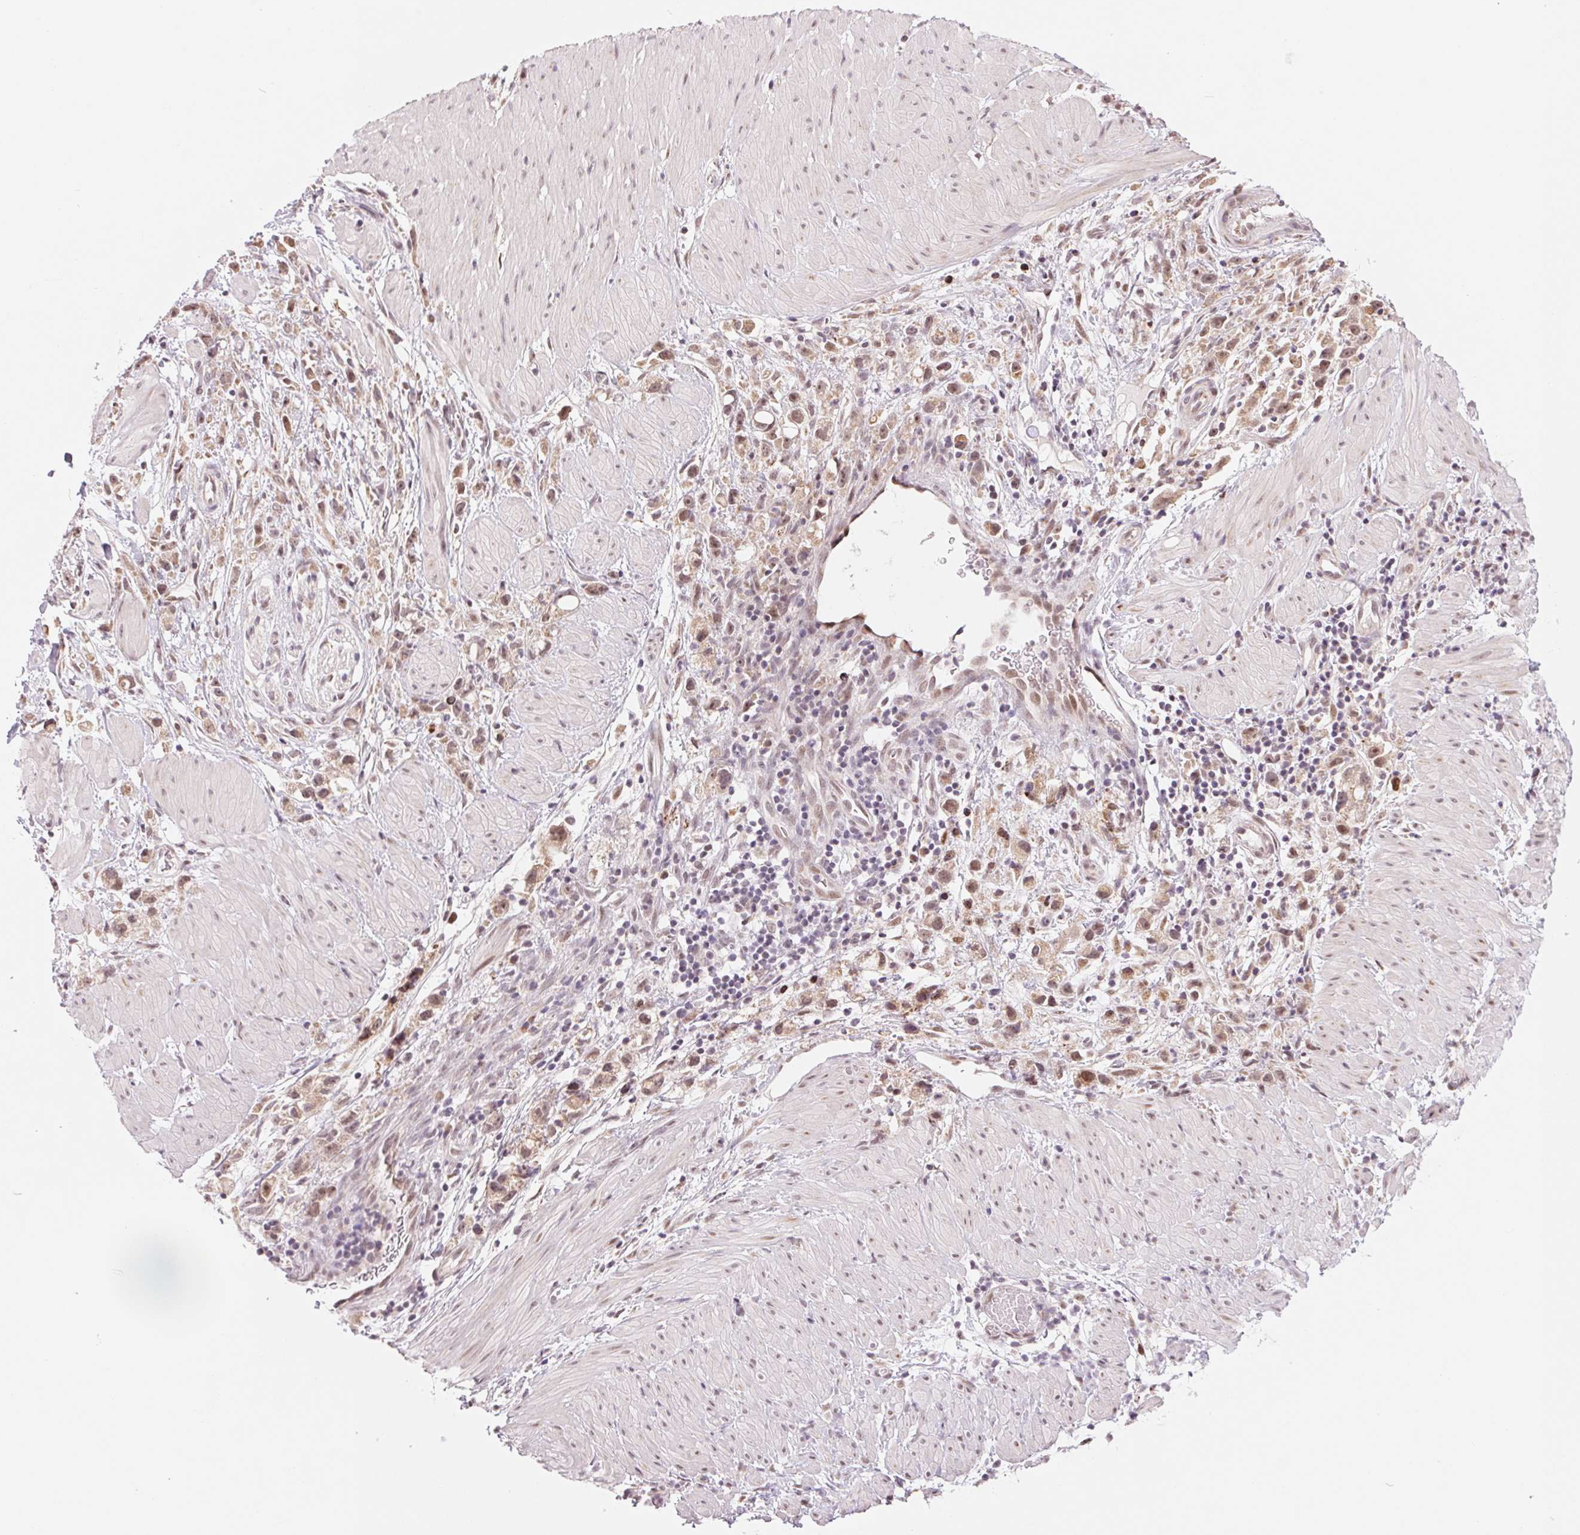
{"staining": {"intensity": "moderate", "quantity": "25%-75%", "location": "nuclear"}, "tissue": "stomach cancer", "cell_type": "Tumor cells", "image_type": "cancer", "snomed": [{"axis": "morphology", "description": "Adenocarcinoma, NOS"}, {"axis": "topography", "description": "Stomach"}], "caption": "This photomicrograph reveals immunohistochemistry (IHC) staining of human stomach cancer (adenocarcinoma), with medium moderate nuclear staining in about 25%-75% of tumor cells.", "gene": "ARHGAP32", "patient": {"sex": "female", "age": 59}}